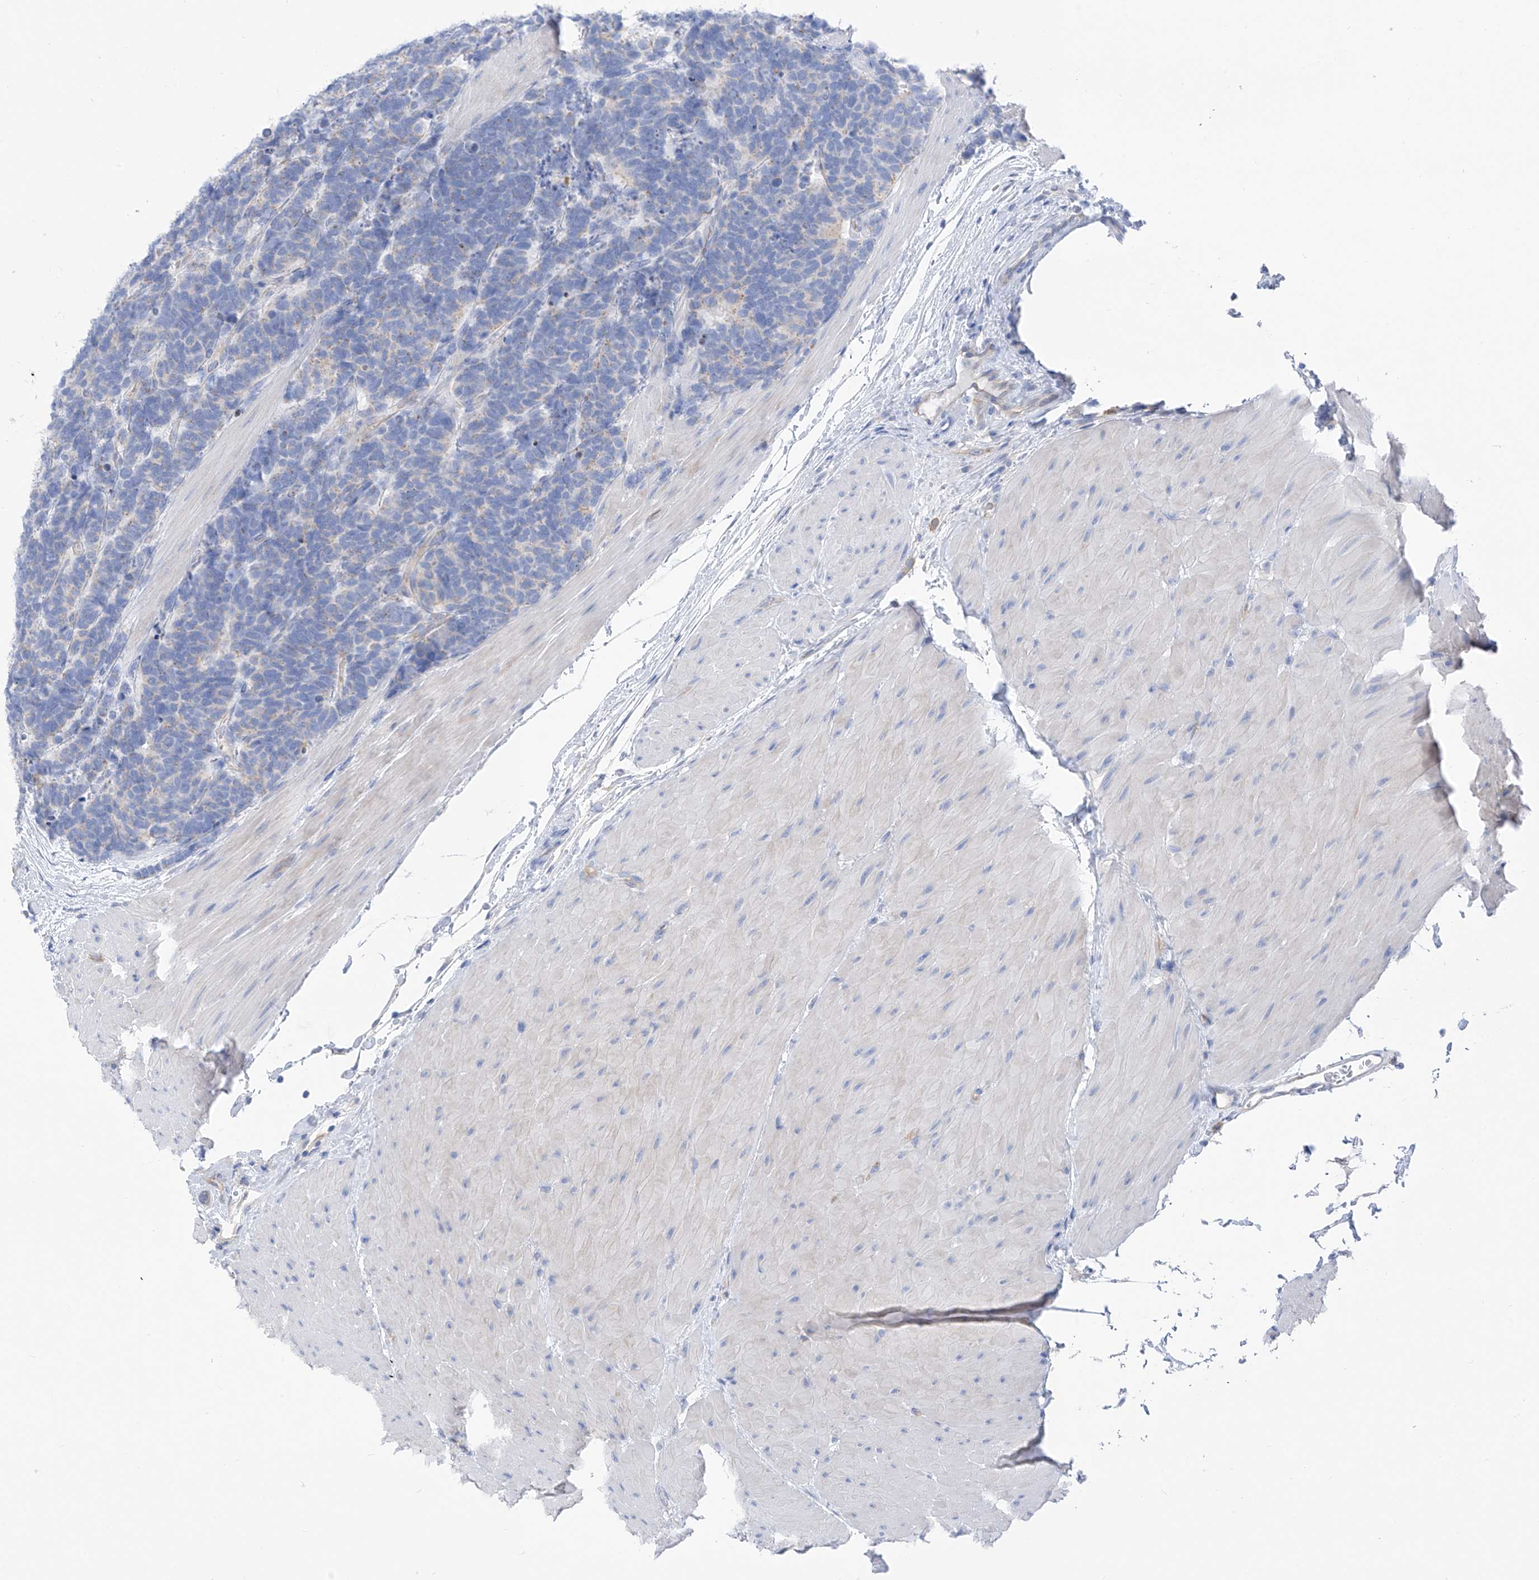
{"staining": {"intensity": "weak", "quantity": "<25%", "location": "cytoplasmic/membranous"}, "tissue": "carcinoid", "cell_type": "Tumor cells", "image_type": "cancer", "snomed": [{"axis": "morphology", "description": "Carcinoma, NOS"}, {"axis": "morphology", "description": "Carcinoid, malignant, NOS"}, {"axis": "topography", "description": "Urinary bladder"}], "caption": "This is a histopathology image of immunohistochemistry (IHC) staining of carcinoid (malignant), which shows no positivity in tumor cells.", "gene": "ITGA9", "patient": {"sex": "male", "age": 57}}